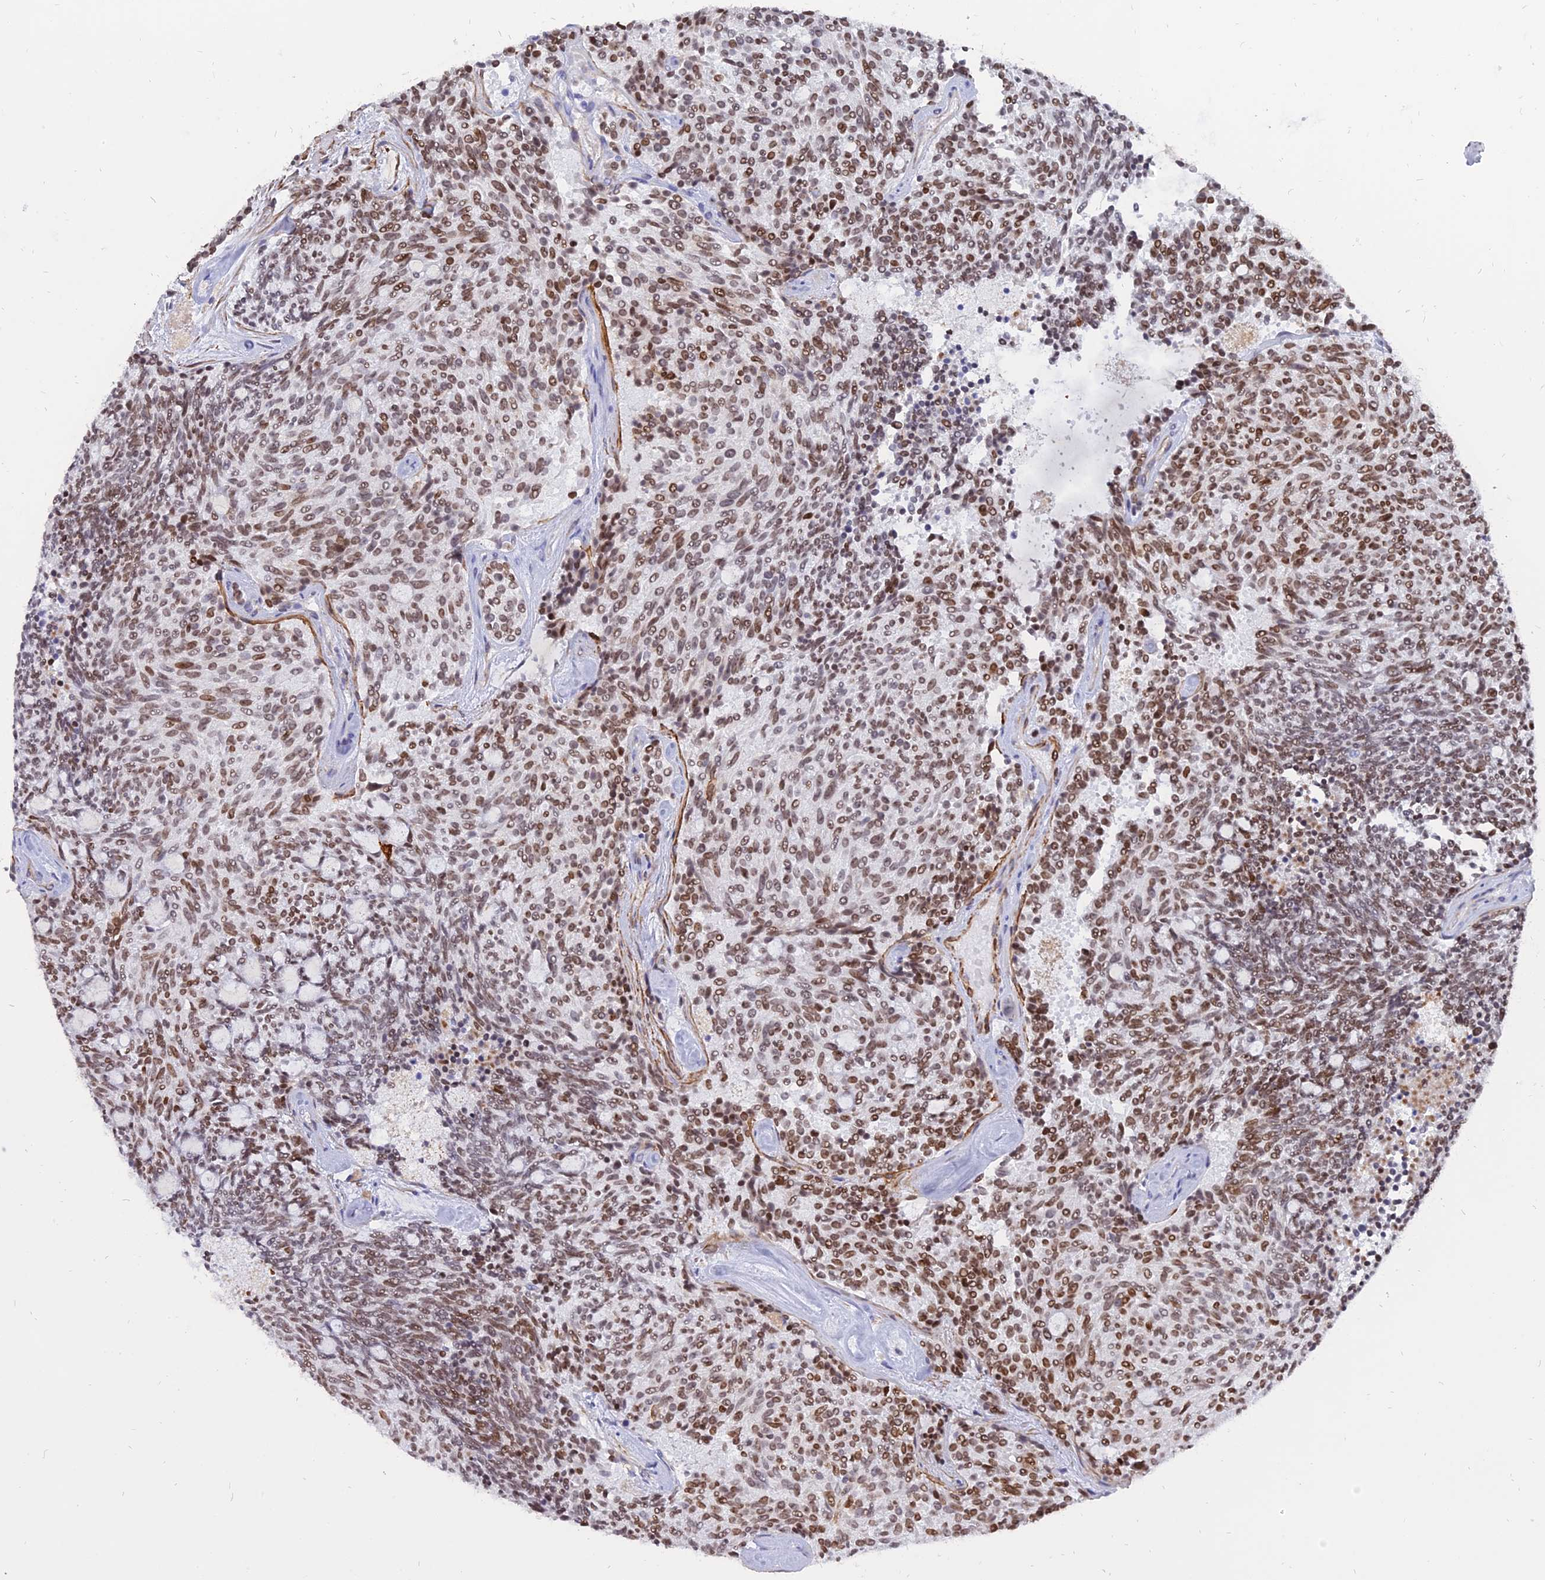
{"staining": {"intensity": "moderate", "quantity": ">75%", "location": "nuclear"}, "tissue": "carcinoid", "cell_type": "Tumor cells", "image_type": "cancer", "snomed": [{"axis": "morphology", "description": "Carcinoid, malignant, NOS"}, {"axis": "topography", "description": "Pancreas"}], "caption": "Carcinoid (malignant) tissue displays moderate nuclear positivity in approximately >75% of tumor cells The protein is shown in brown color, while the nuclei are stained blue.", "gene": "CENPV", "patient": {"sex": "female", "age": 54}}